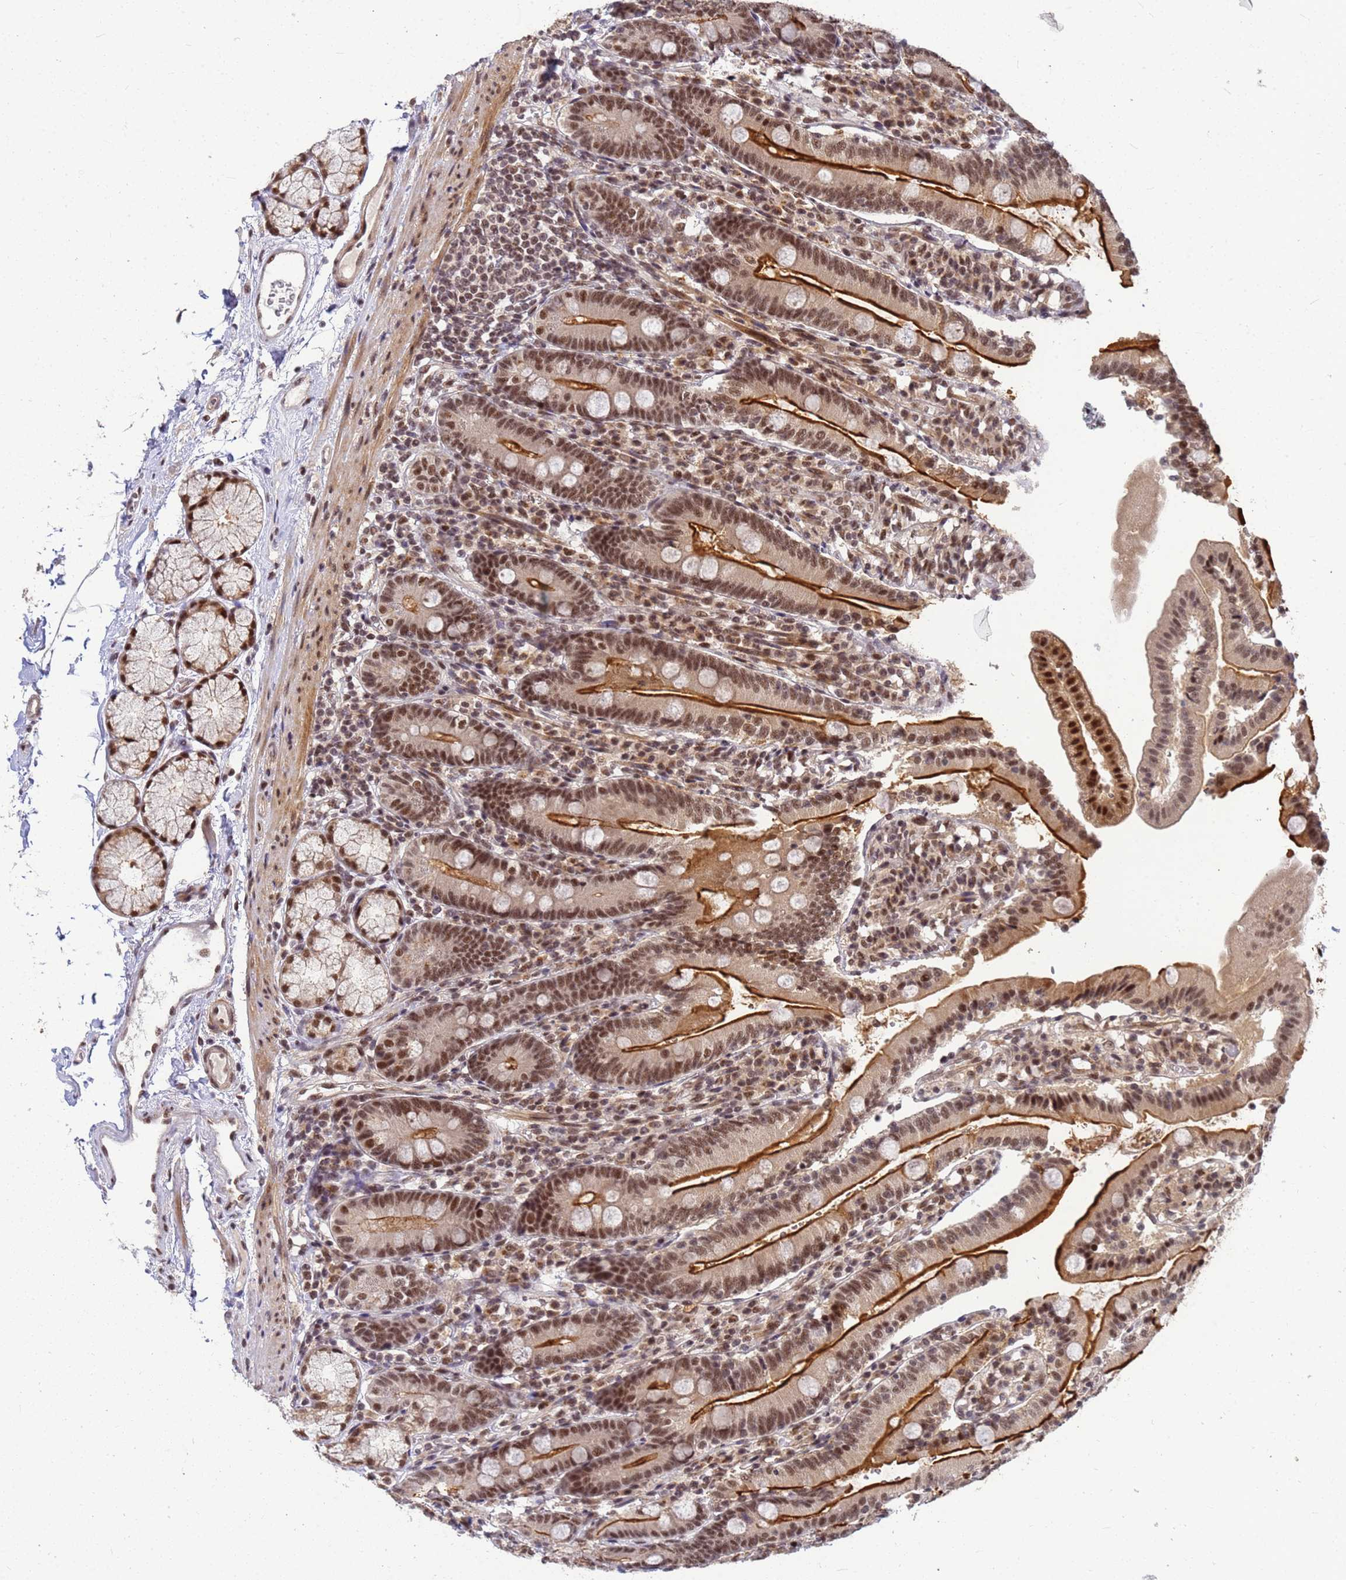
{"staining": {"intensity": "strong", "quantity": ">75%", "location": "cytoplasmic/membranous,nuclear"}, "tissue": "duodenum", "cell_type": "Glandular cells", "image_type": "normal", "snomed": [{"axis": "morphology", "description": "Normal tissue, NOS"}, {"axis": "topography", "description": "Duodenum"}], "caption": "A brown stain labels strong cytoplasmic/membranous,nuclear staining of a protein in glandular cells of benign human duodenum. (DAB (3,3'-diaminobenzidine) = brown stain, brightfield microscopy at high magnification).", "gene": "NCBP2", "patient": {"sex": "female", "age": 67}}